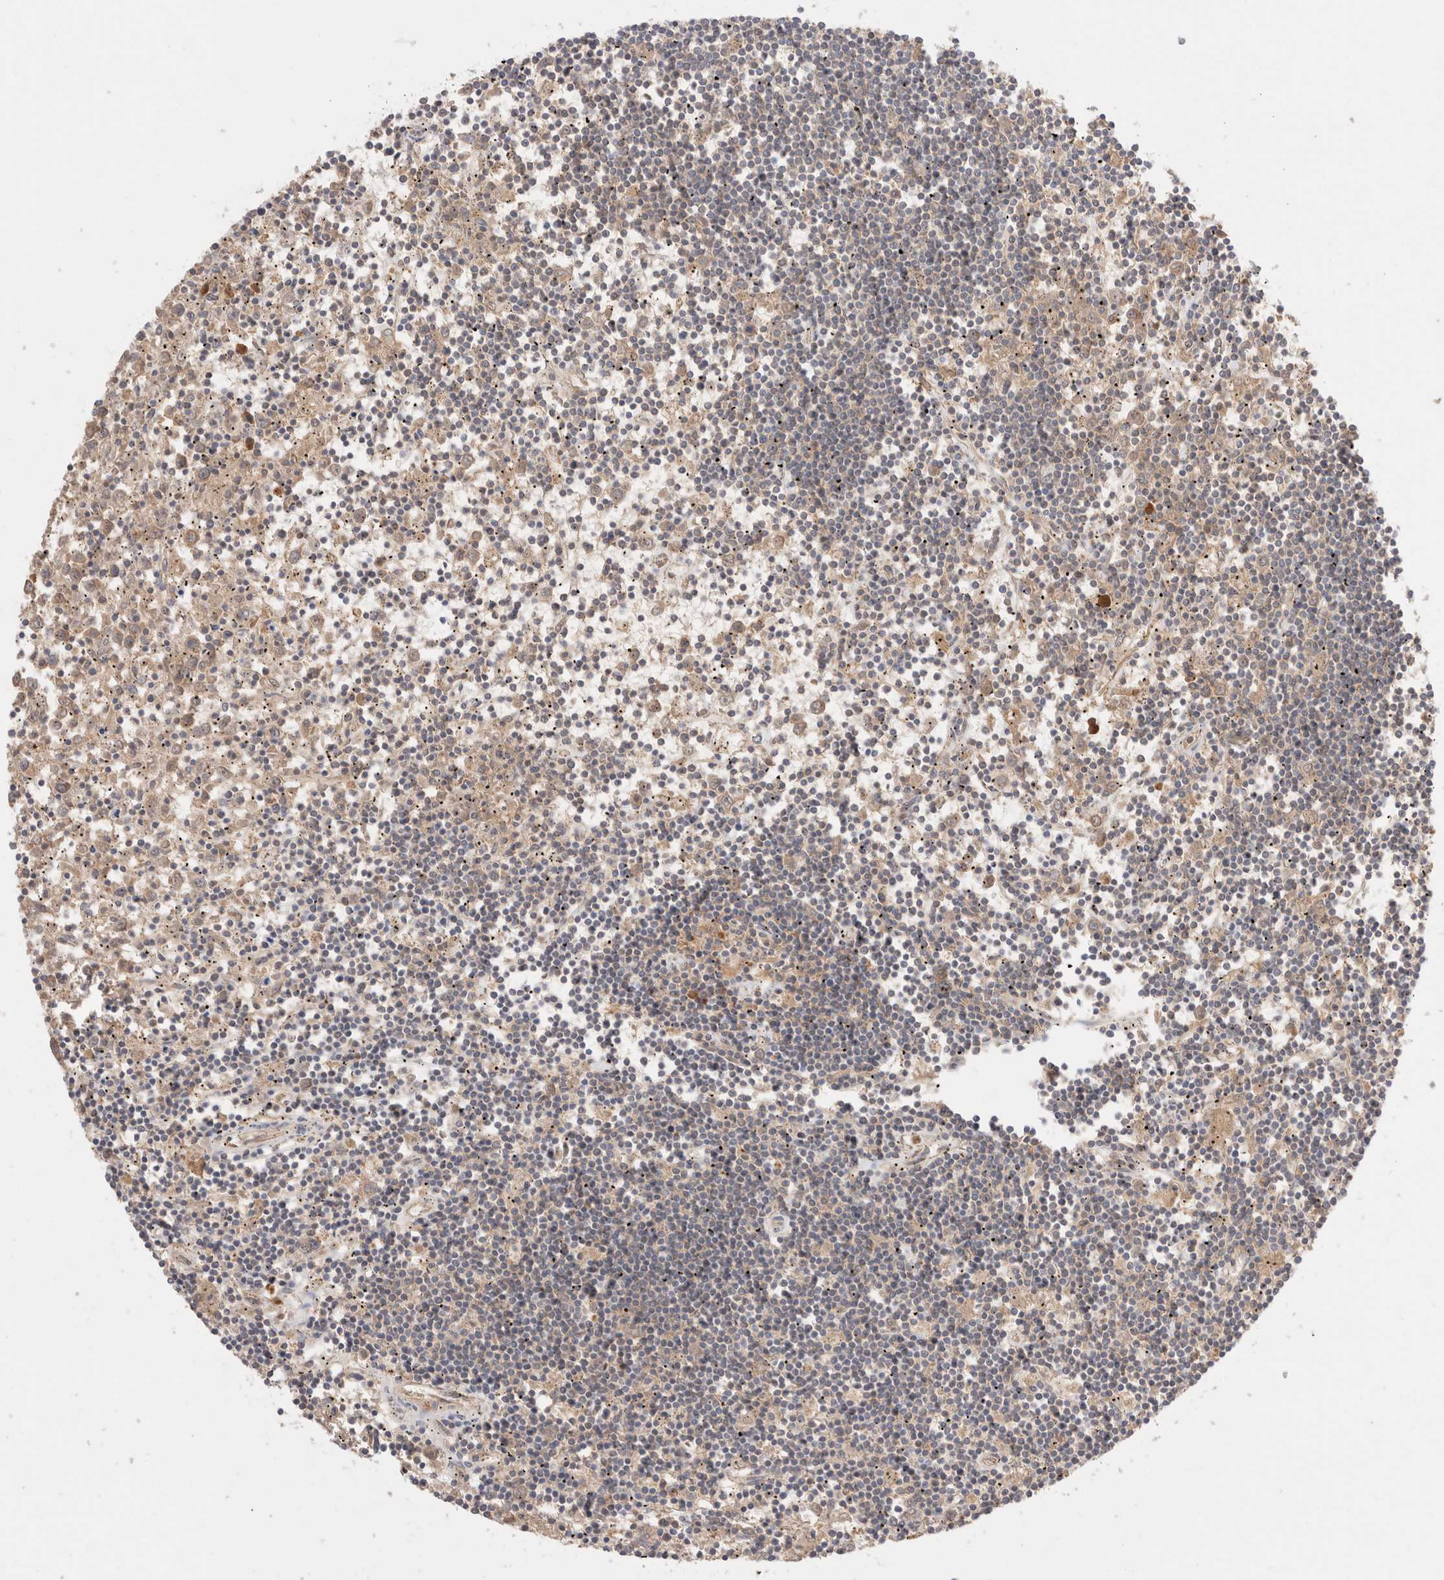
{"staining": {"intensity": "weak", "quantity": "<25%", "location": "cytoplasmic/membranous"}, "tissue": "lymphoma", "cell_type": "Tumor cells", "image_type": "cancer", "snomed": [{"axis": "morphology", "description": "Malignant lymphoma, non-Hodgkin's type, Low grade"}, {"axis": "topography", "description": "Spleen"}], "caption": "The histopathology image shows no staining of tumor cells in low-grade malignant lymphoma, non-Hodgkin's type. (Brightfield microscopy of DAB (3,3'-diaminobenzidine) IHC at high magnification).", "gene": "CARNMT1", "patient": {"sex": "male", "age": 76}}